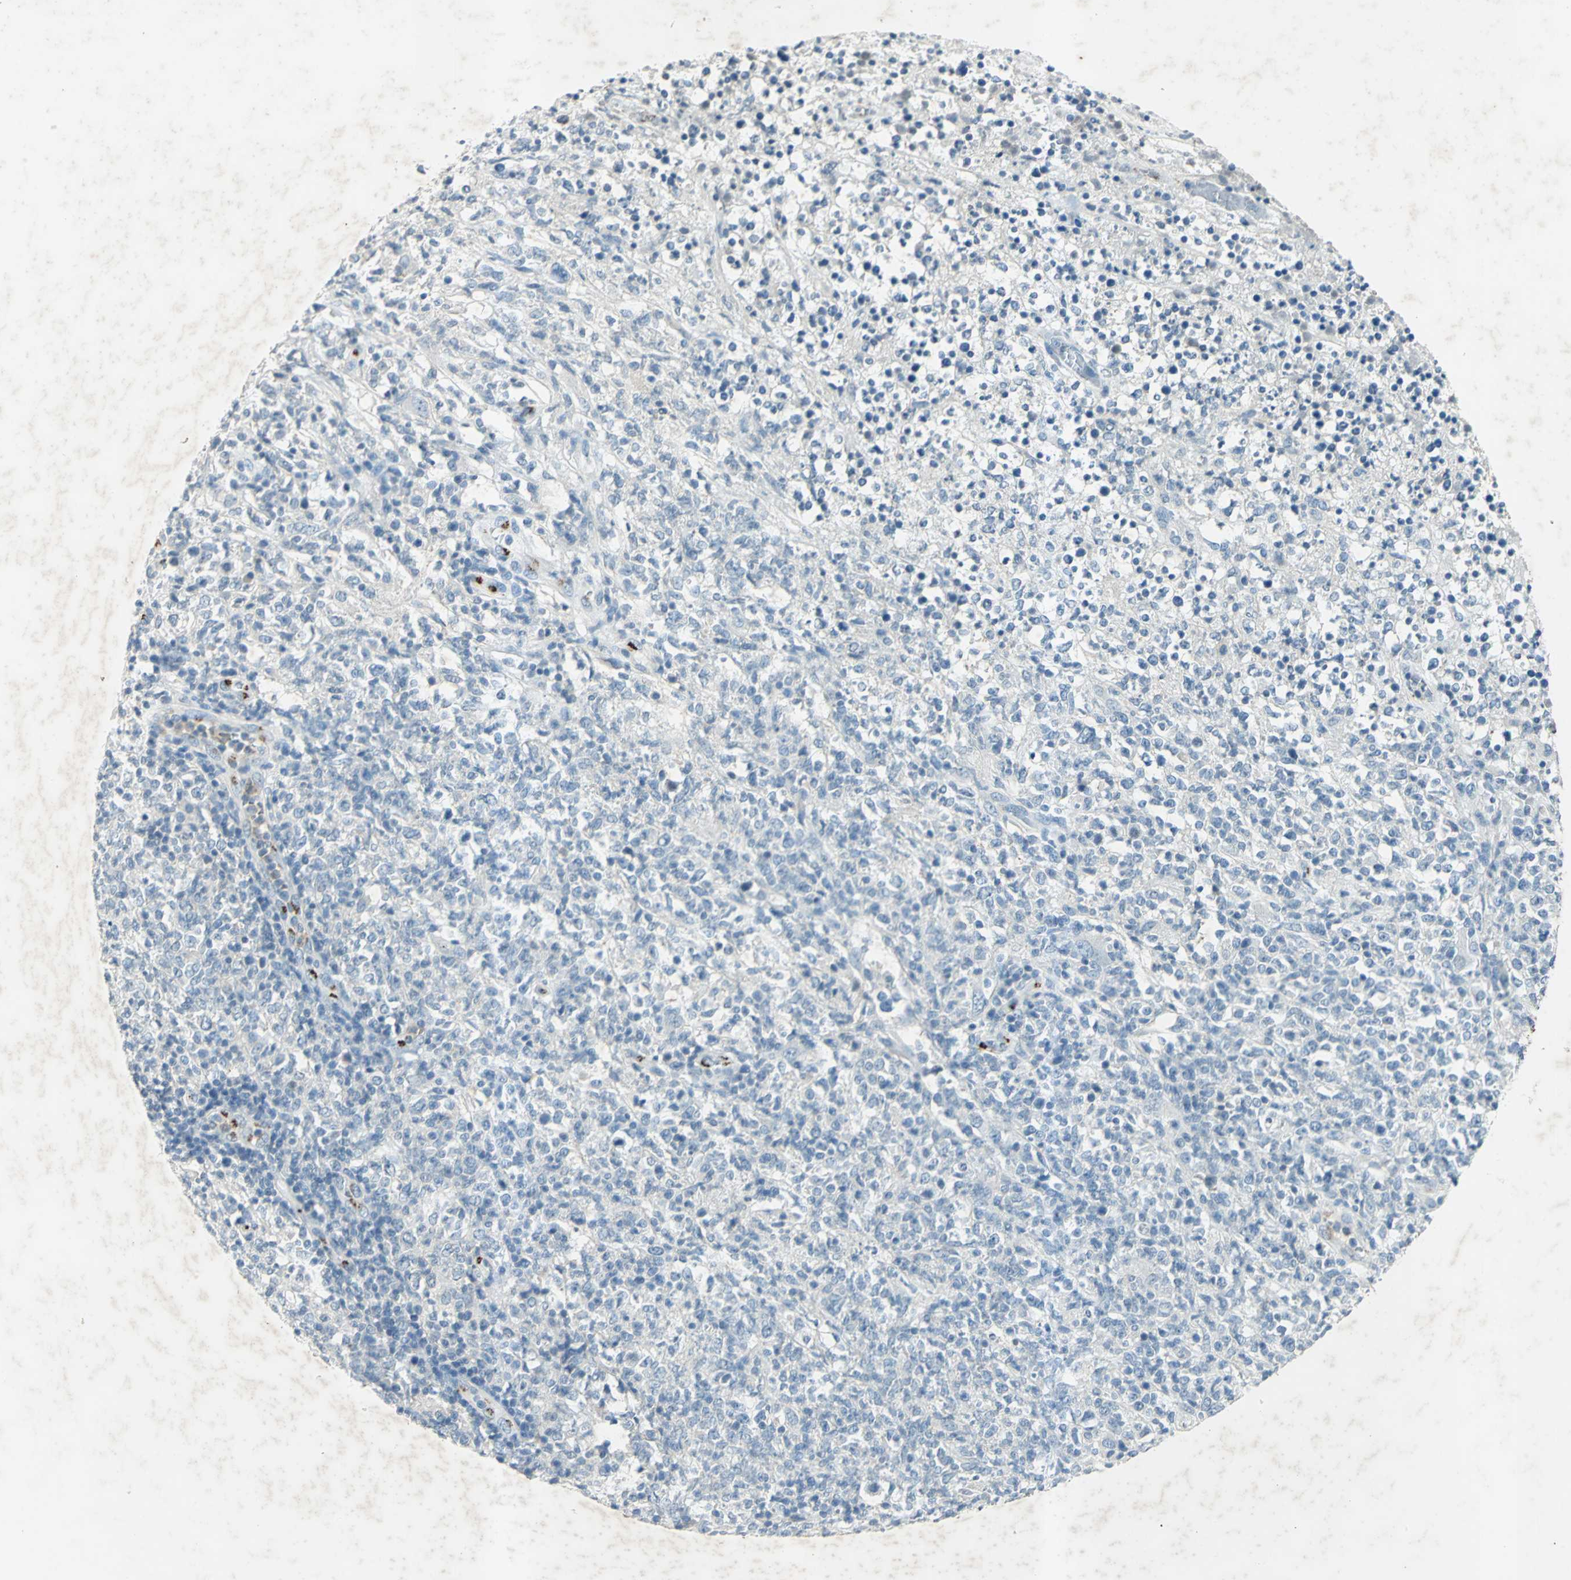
{"staining": {"intensity": "negative", "quantity": "none", "location": "none"}, "tissue": "lymphoma", "cell_type": "Tumor cells", "image_type": "cancer", "snomed": [{"axis": "morphology", "description": "Malignant lymphoma, non-Hodgkin's type, High grade"}, {"axis": "topography", "description": "Lymph node"}], "caption": "Human lymphoma stained for a protein using IHC shows no staining in tumor cells.", "gene": "CAMK2B", "patient": {"sex": "female", "age": 84}}